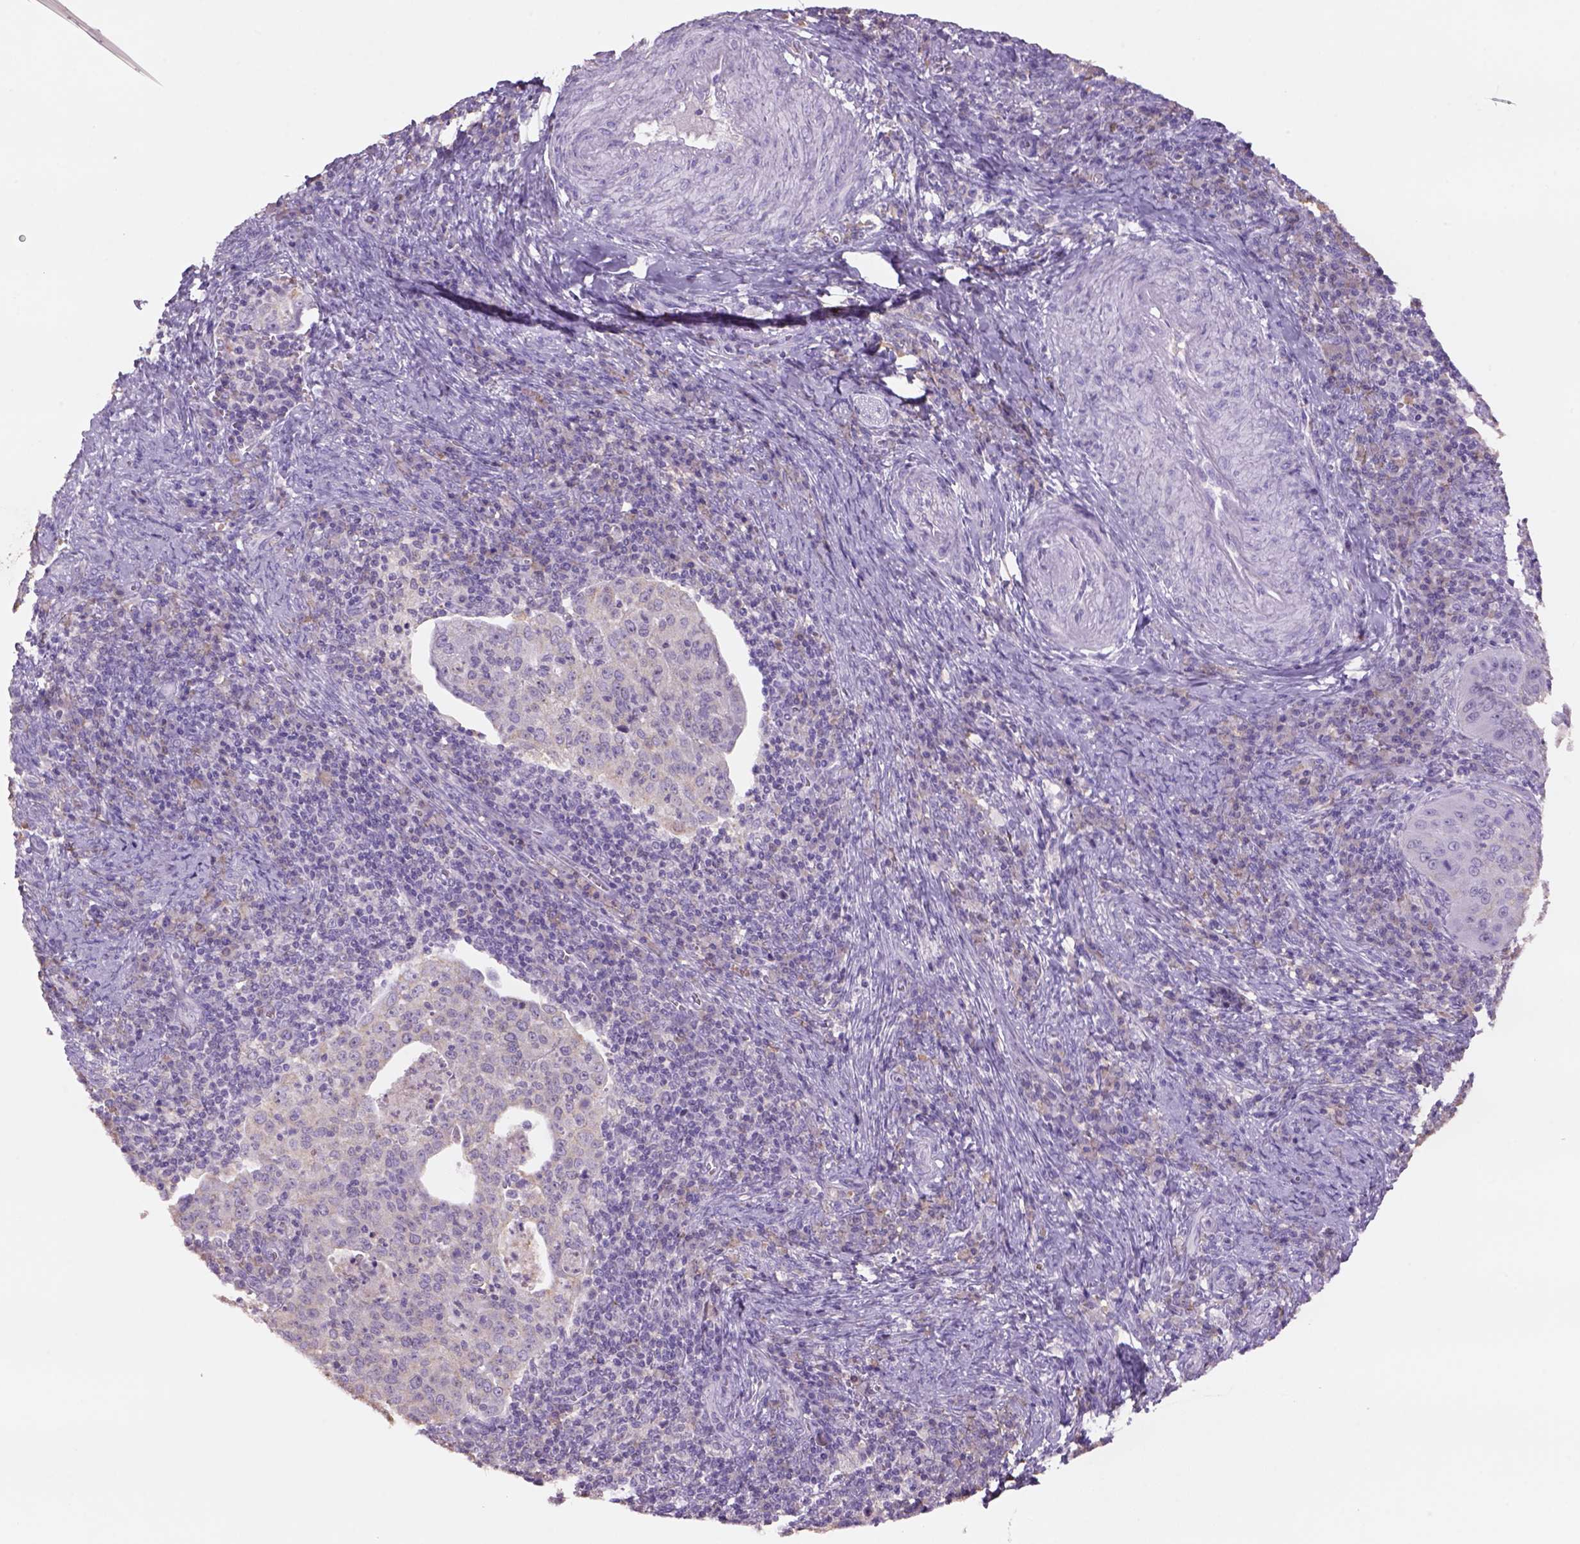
{"staining": {"intensity": "negative", "quantity": "none", "location": "none"}, "tissue": "cervical cancer", "cell_type": "Tumor cells", "image_type": "cancer", "snomed": [{"axis": "morphology", "description": "Squamous cell carcinoma, NOS"}, {"axis": "topography", "description": "Cervix"}], "caption": "This is a photomicrograph of immunohistochemistry (IHC) staining of cervical cancer (squamous cell carcinoma), which shows no expression in tumor cells.", "gene": "NAALAD2", "patient": {"sex": "female", "age": 39}}